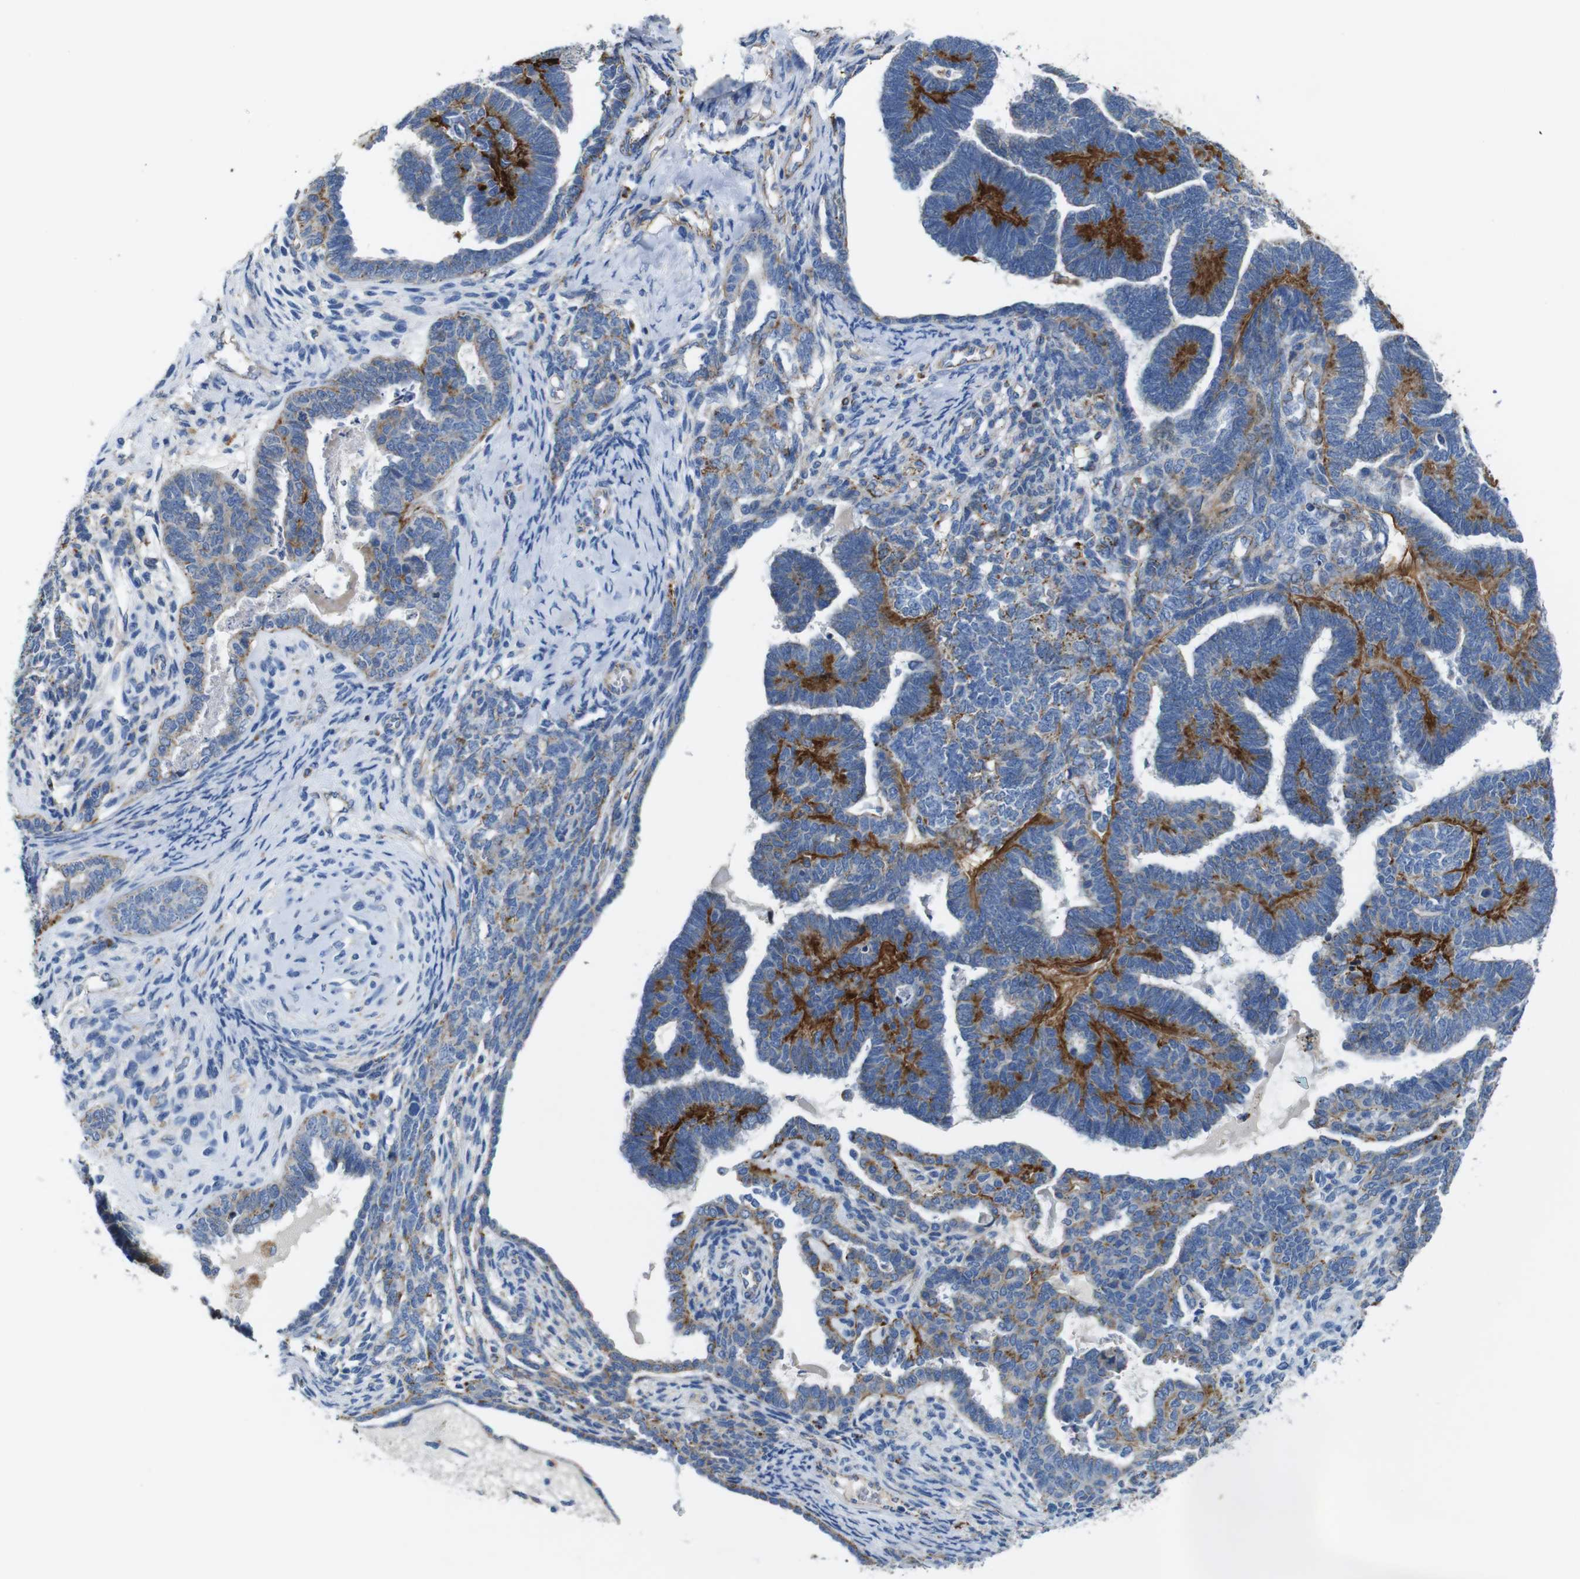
{"staining": {"intensity": "moderate", "quantity": "25%-75%", "location": "cytoplasmic/membranous"}, "tissue": "endometrial cancer", "cell_type": "Tumor cells", "image_type": "cancer", "snomed": [{"axis": "morphology", "description": "Neoplasm, malignant, NOS"}, {"axis": "topography", "description": "Endometrium"}], "caption": "Endometrial neoplasm (malignant) stained with DAB immunohistochemistry reveals medium levels of moderate cytoplasmic/membranous staining in approximately 25%-75% of tumor cells. Nuclei are stained in blue.", "gene": "NHLRC3", "patient": {"sex": "female", "age": 74}}